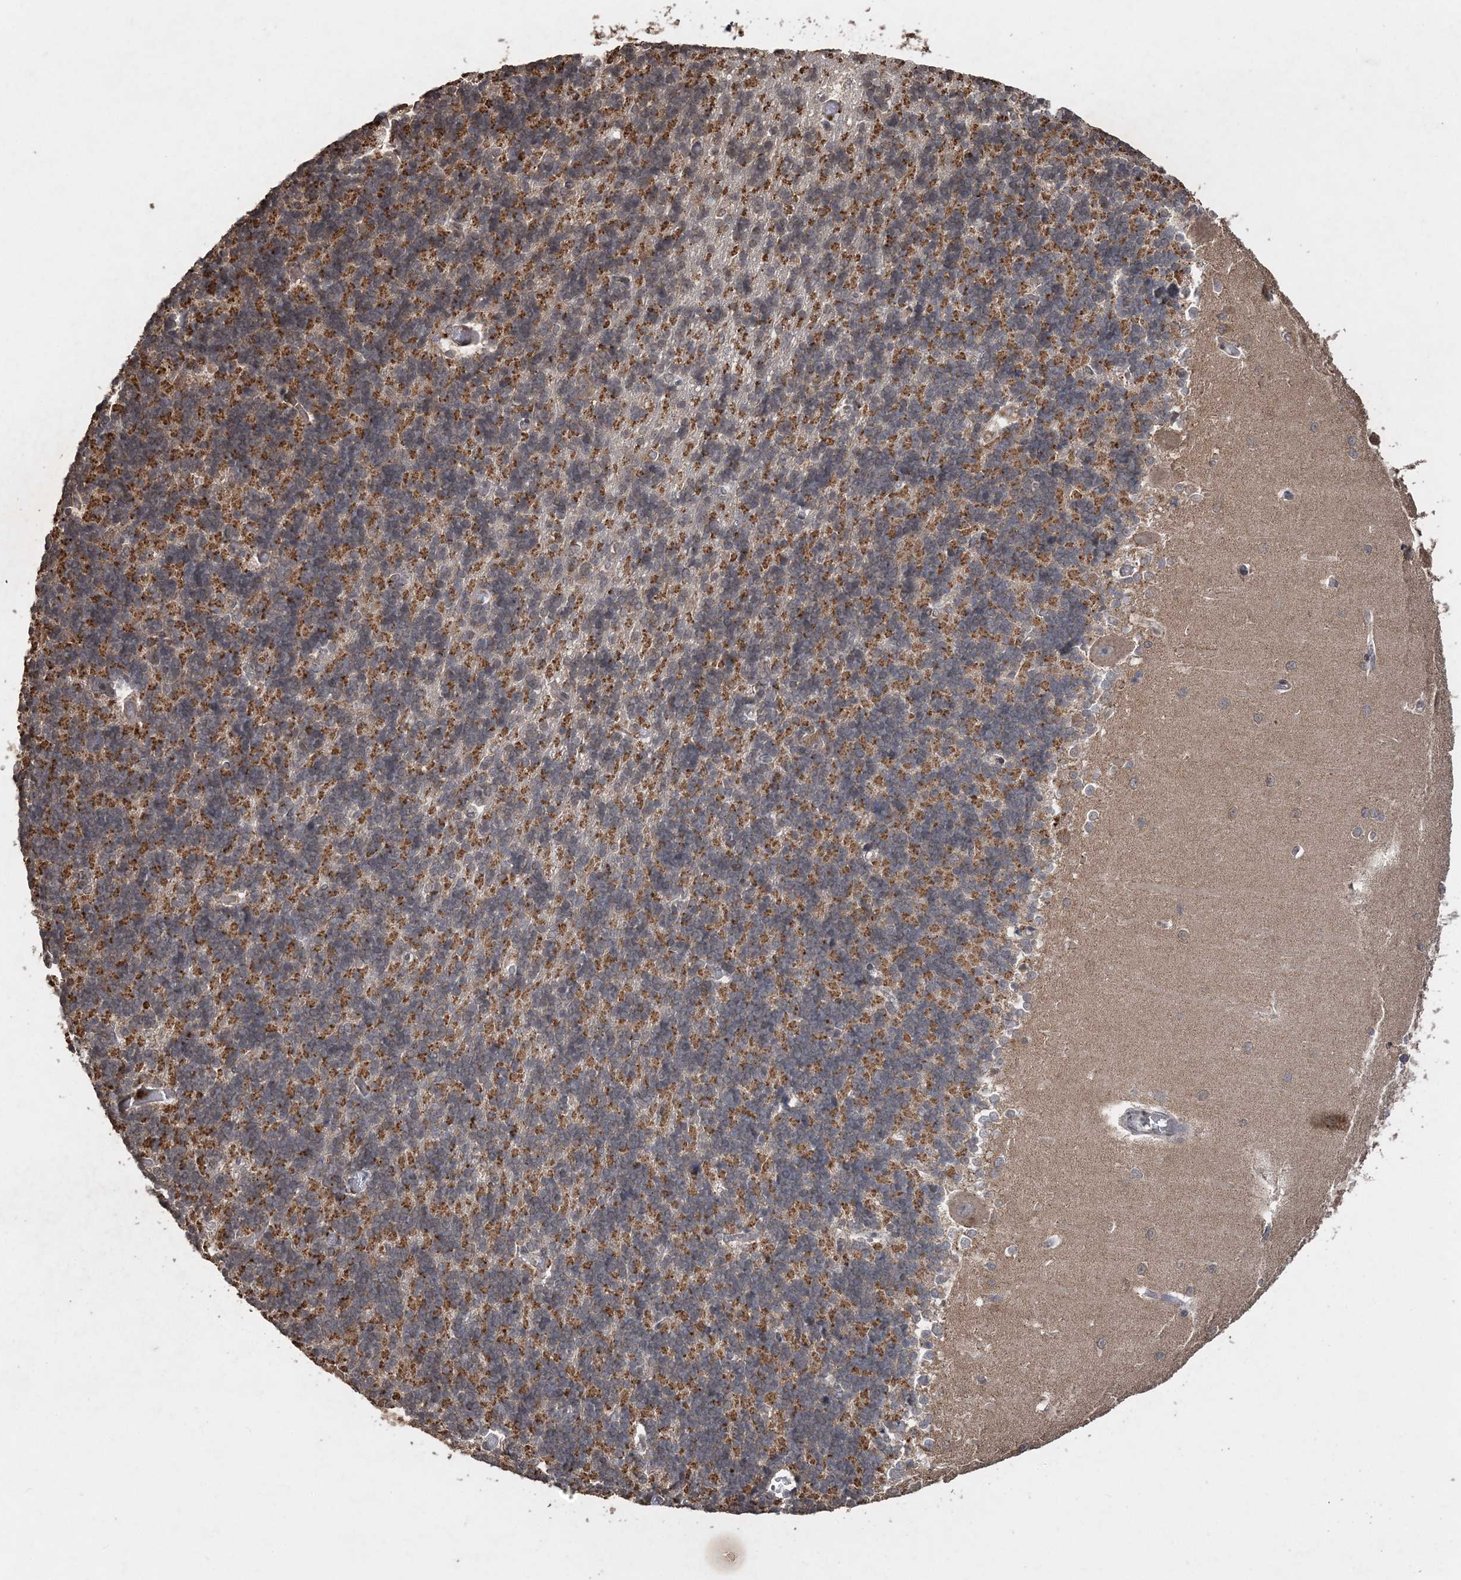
{"staining": {"intensity": "moderate", "quantity": "25%-75%", "location": "cytoplasmic/membranous"}, "tissue": "cerebellum", "cell_type": "Cells in granular layer", "image_type": "normal", "snomed": [{"axis": "morphology", "description": "Normal tissue, NOS"}, {"axis": "topography", "description": "Cerebellum"}], "caption": "IHC of unremarkable cerebellum demonstrates medium levels of moderate cytoplasmic/membranous staining in approximately 25%-75% of cells in granular layer.", "gene": "RAB14", "patient": {"sex": "male", "age": 37}}